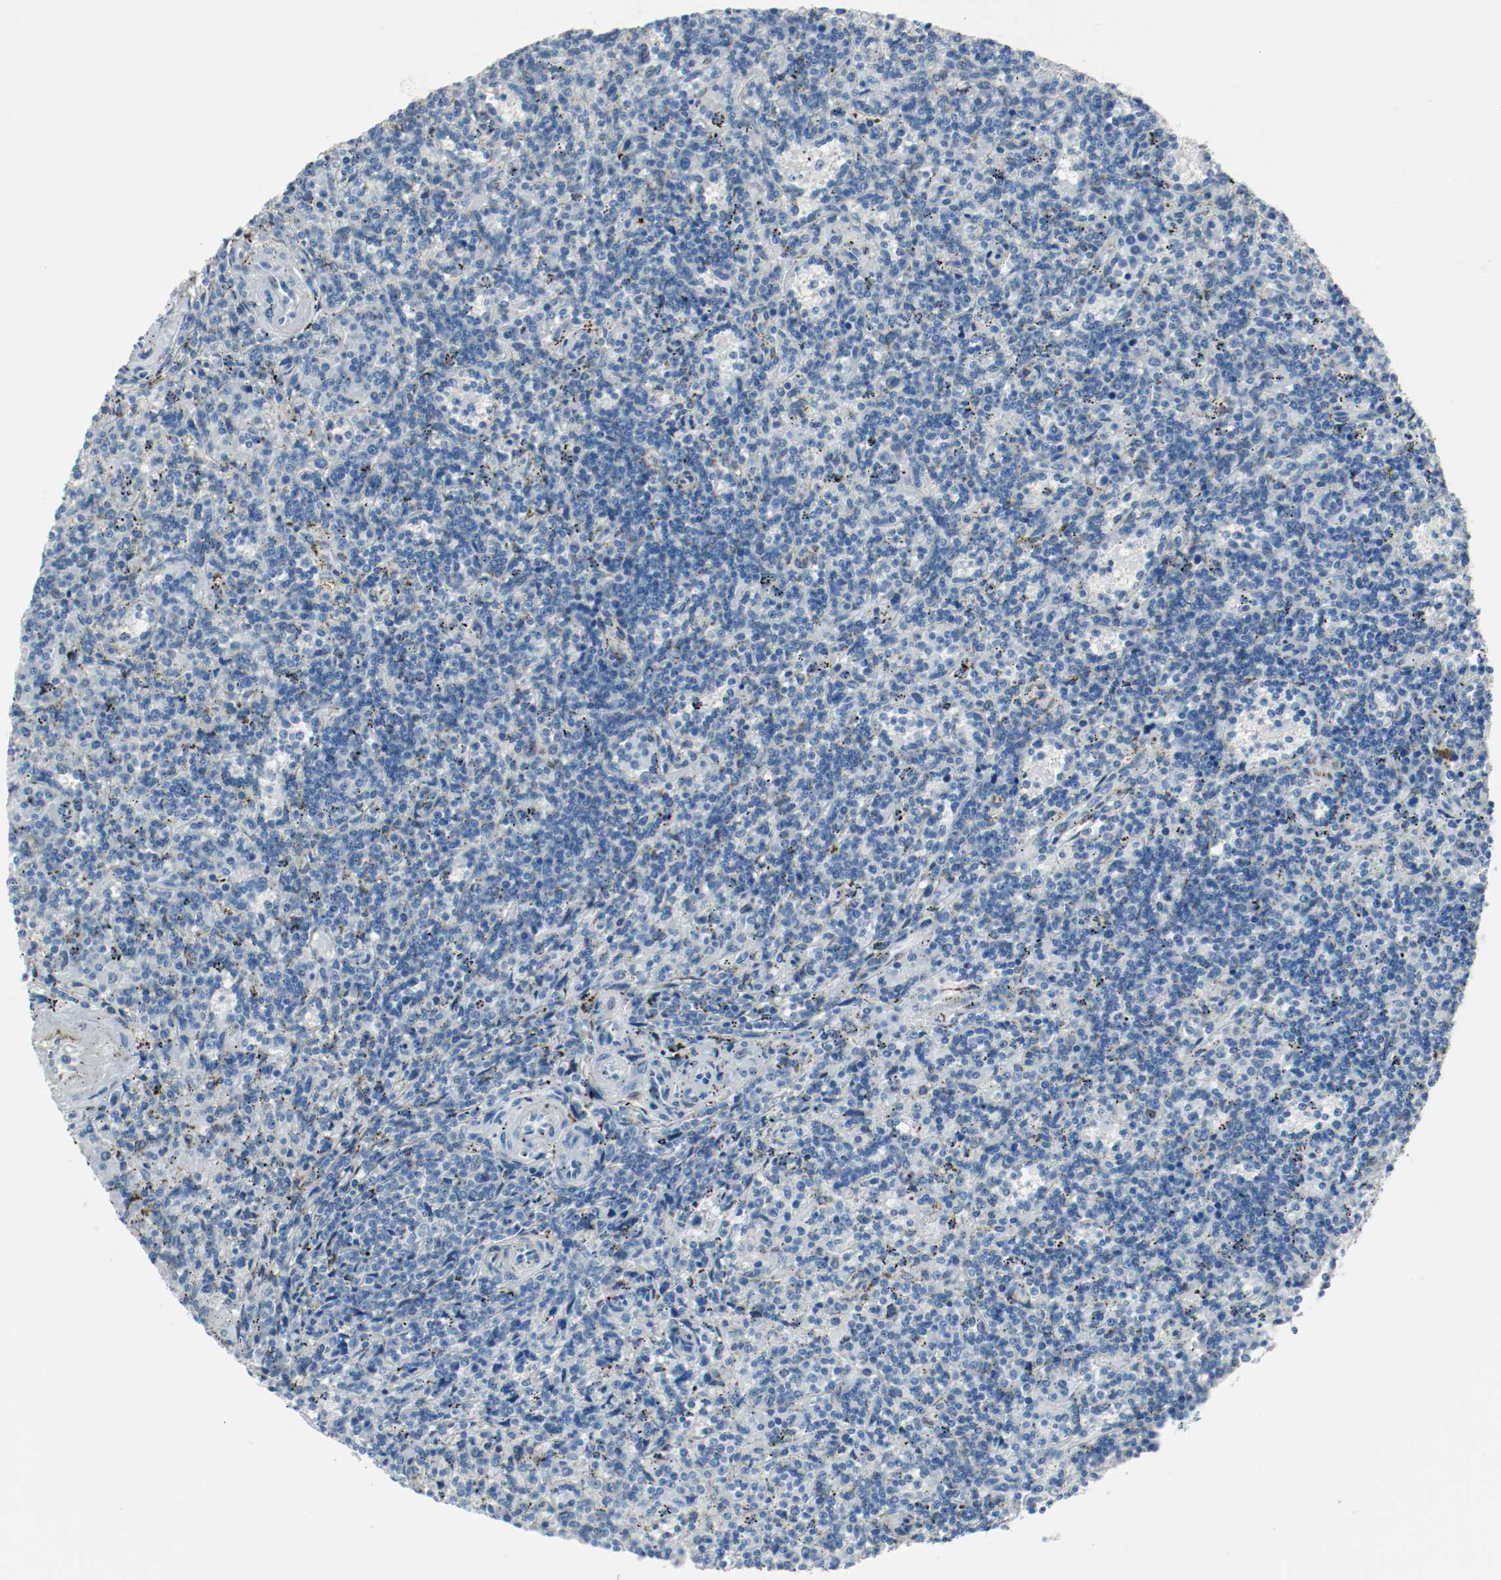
{"staining": {"intensity": "negative", "quantity": "none", "location": "none"}, "tissue": "lymphoma", "cell_type": "Tumor cells", "image_type": "cancer", "snomed": [{"axis": "morphology", "description": "Malignant lymphoma, non-Hodgkin's type, Low grade"}, {"axis": "topography", "description": "Spleen"}], "caption": "This is an immunohistochemistry histopathology image of low-grade malignant lymphoma, non-Hodgkin's type. There is no expression in tumor cells.", "gene": "LAMB1", "patient": {"sex": "male", "age": 73}}